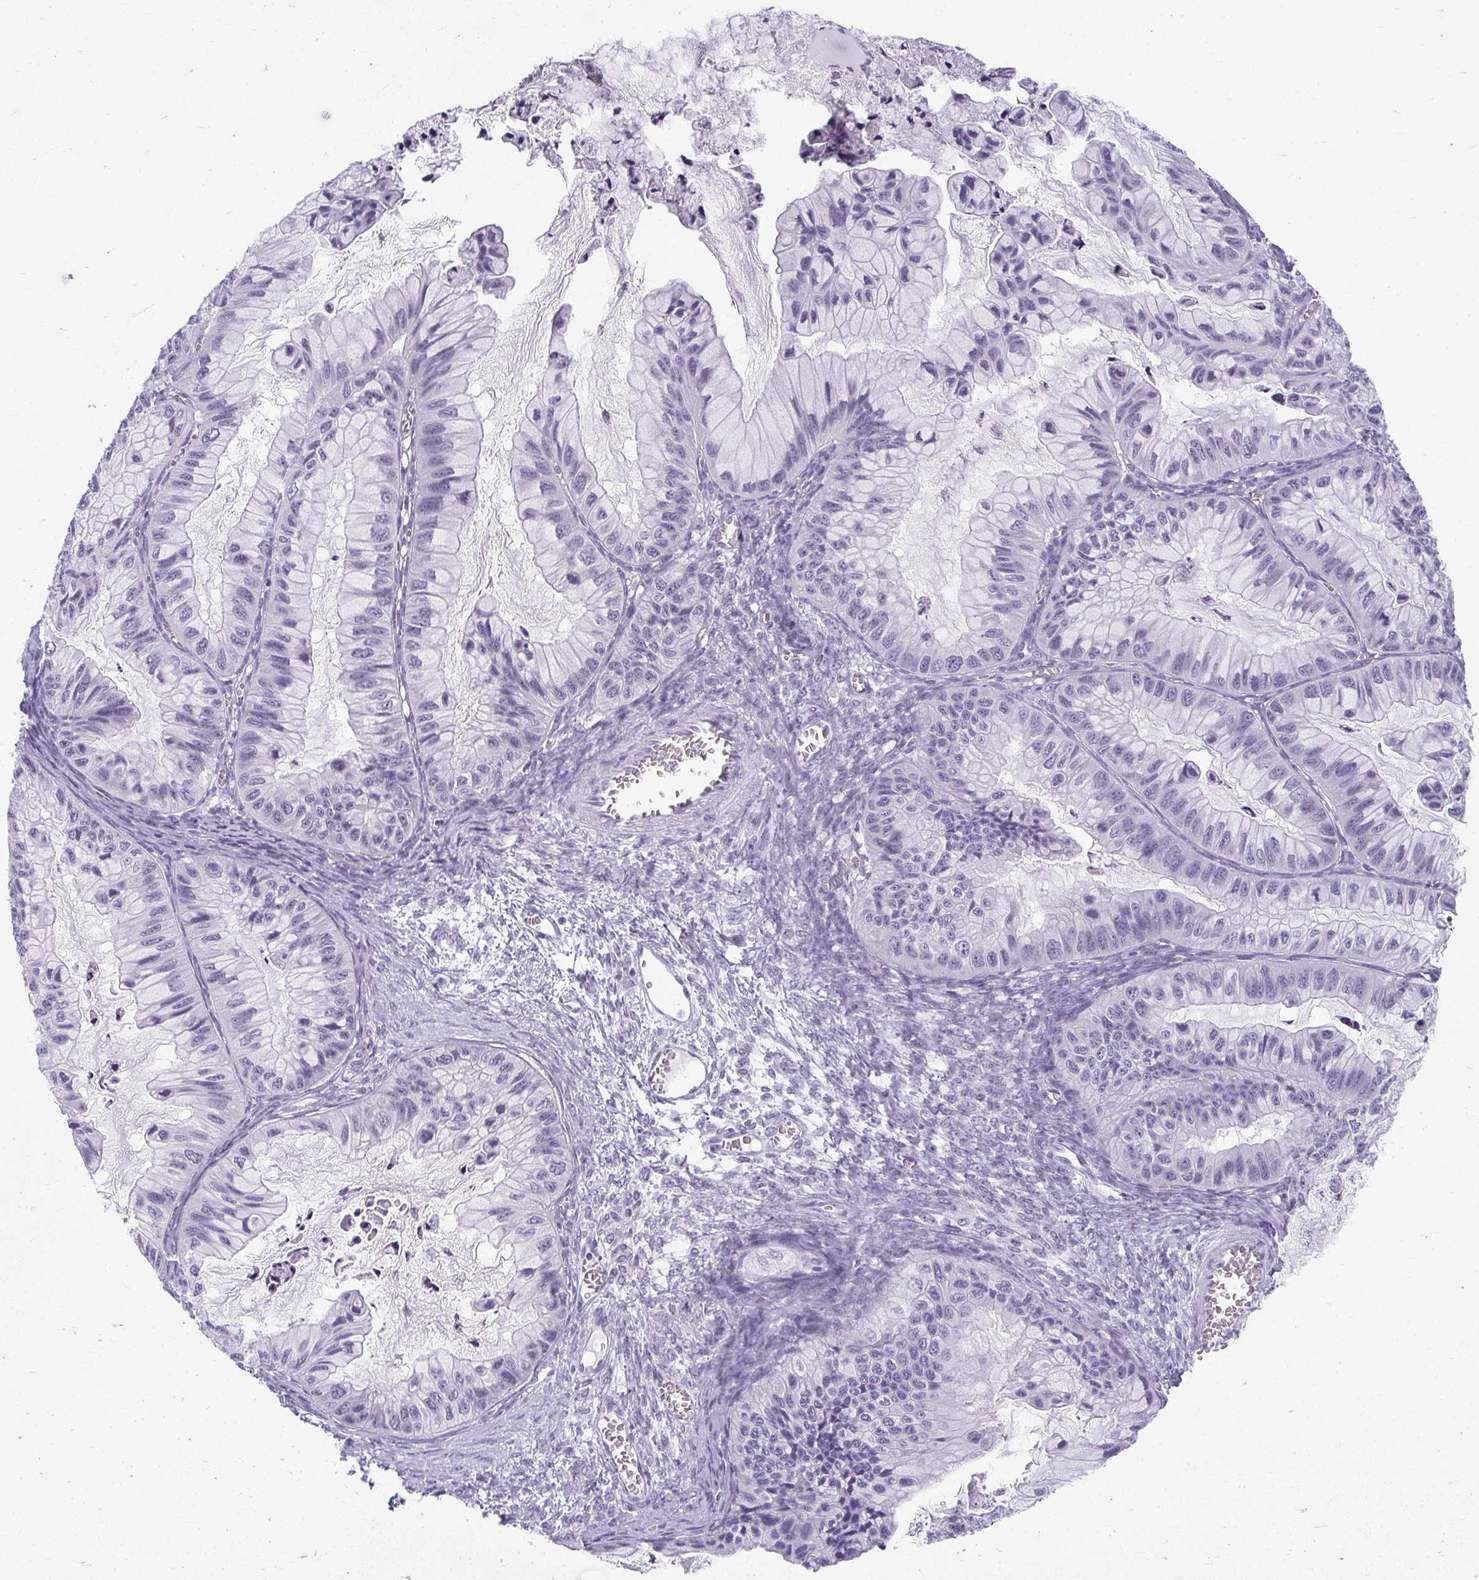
{"staining": {"intensity": "negative", "quantity": "none", "location": "none"}, "tissue": "ovarian cancer", "cell_type": "Tumor cells", "image_type": "cancer", "snomed": [{"axis": "morphology", "description": "Cystadenocarcinoma, mucinous, NOS"}, {"axis": "topography", "description": "Ovary"}], "caption": "IHC of ovarian mucinous cystadenocarcinoma reveals no positivity in tumor cells.", "gene": "MOBP", "patient": {"sex": "female", "age": 72}}